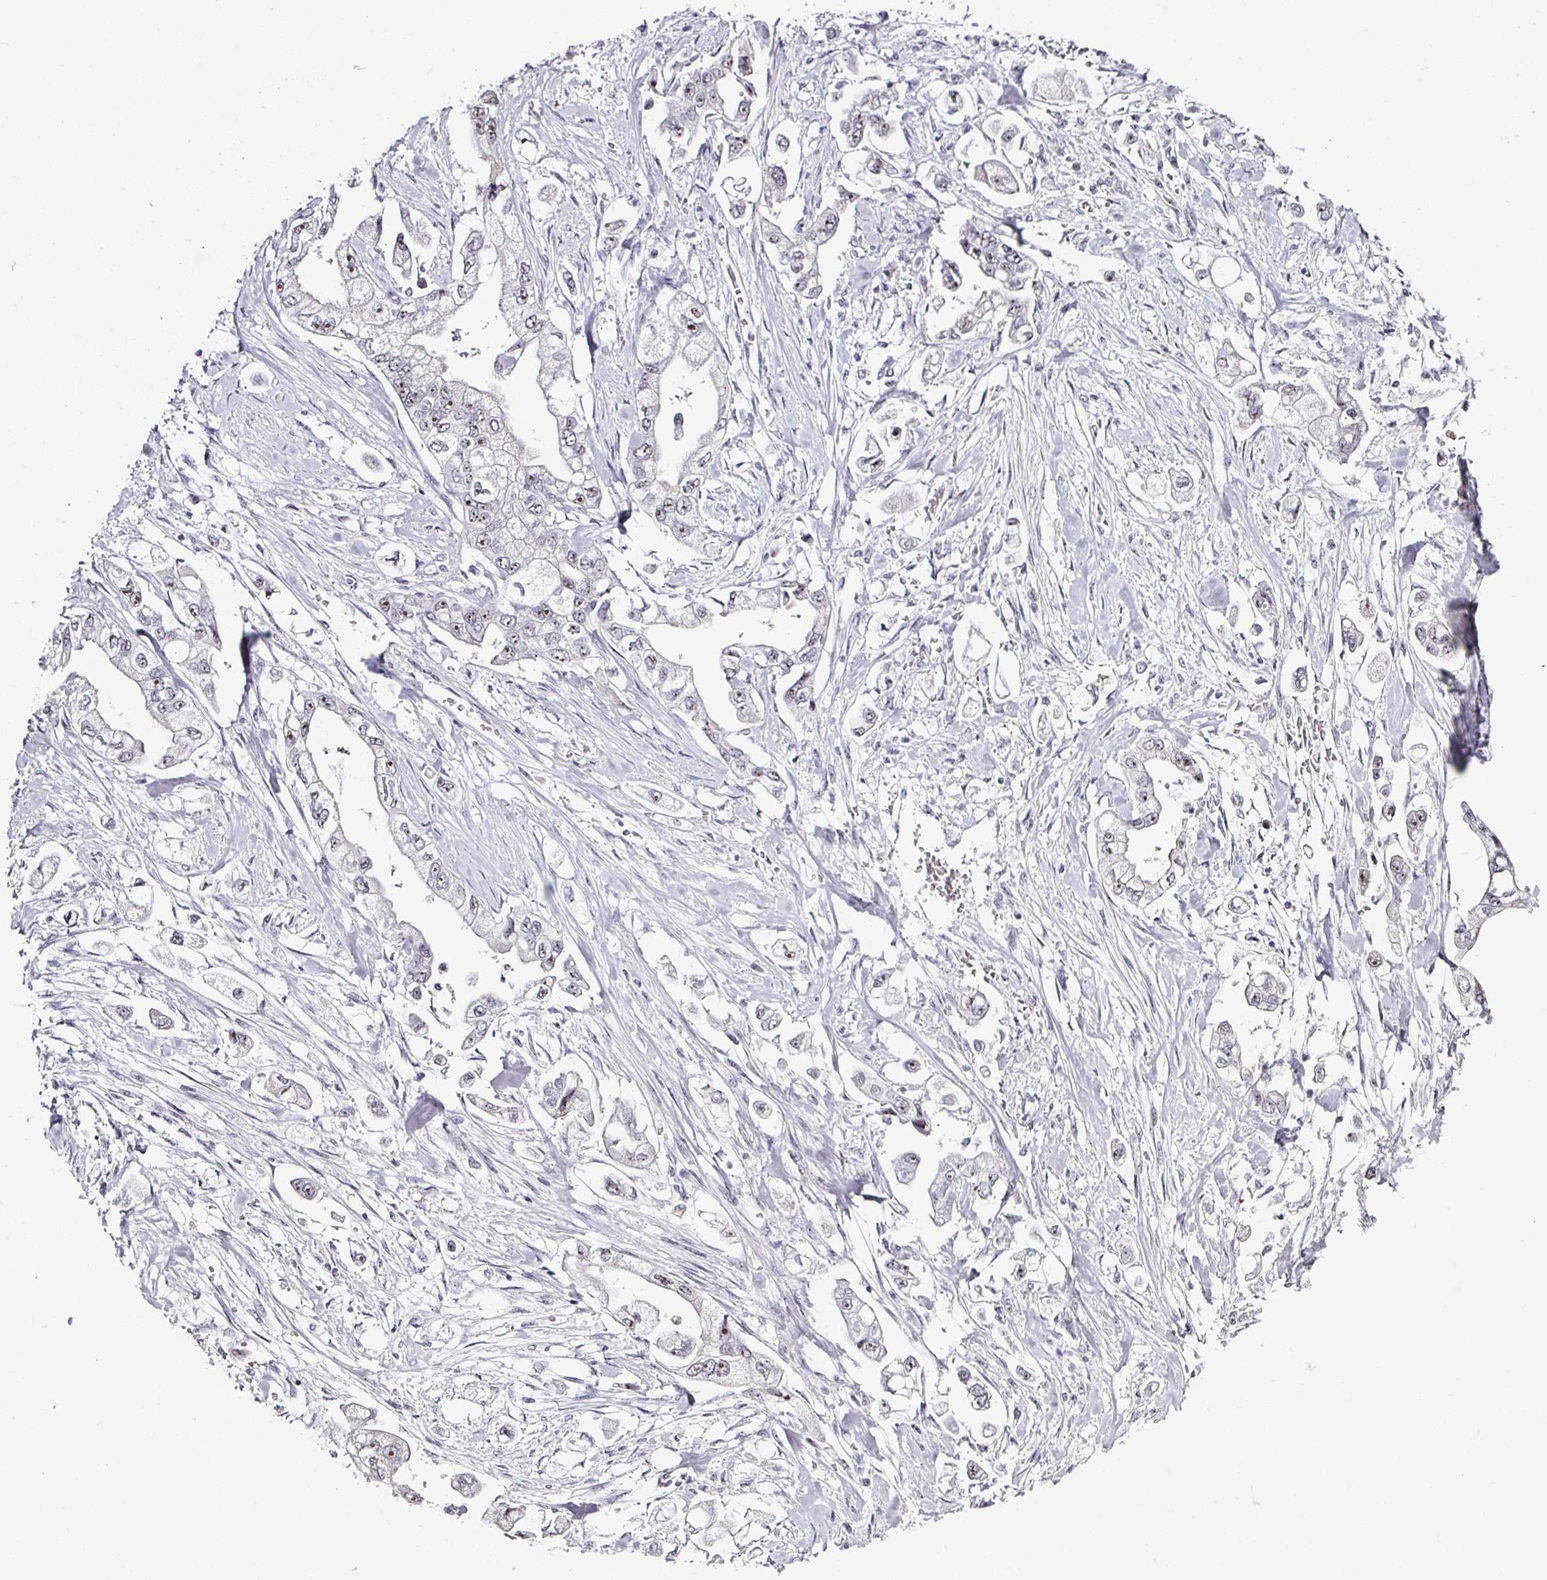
{"staining": {"intensity": "moderate", "quantity": "<25%", "location": "nuclear"}, "tissue": "stomach cancer", "cell_type": "Tumor cells", "image_type": "cancer", "snomed": [{"axis": "morphology", "description": "Adenocarcinoma, NOS"}, {"axis": "topography", "description": "Stomach"}], "caption": "Immunohistochemical staining of human adenocarcinoma (stomach) exhibits moderate nuclear protein staining in about <25% of tumor cells.", "gene": "NACC2", "patient": {"sex": "male", "age": 62}}